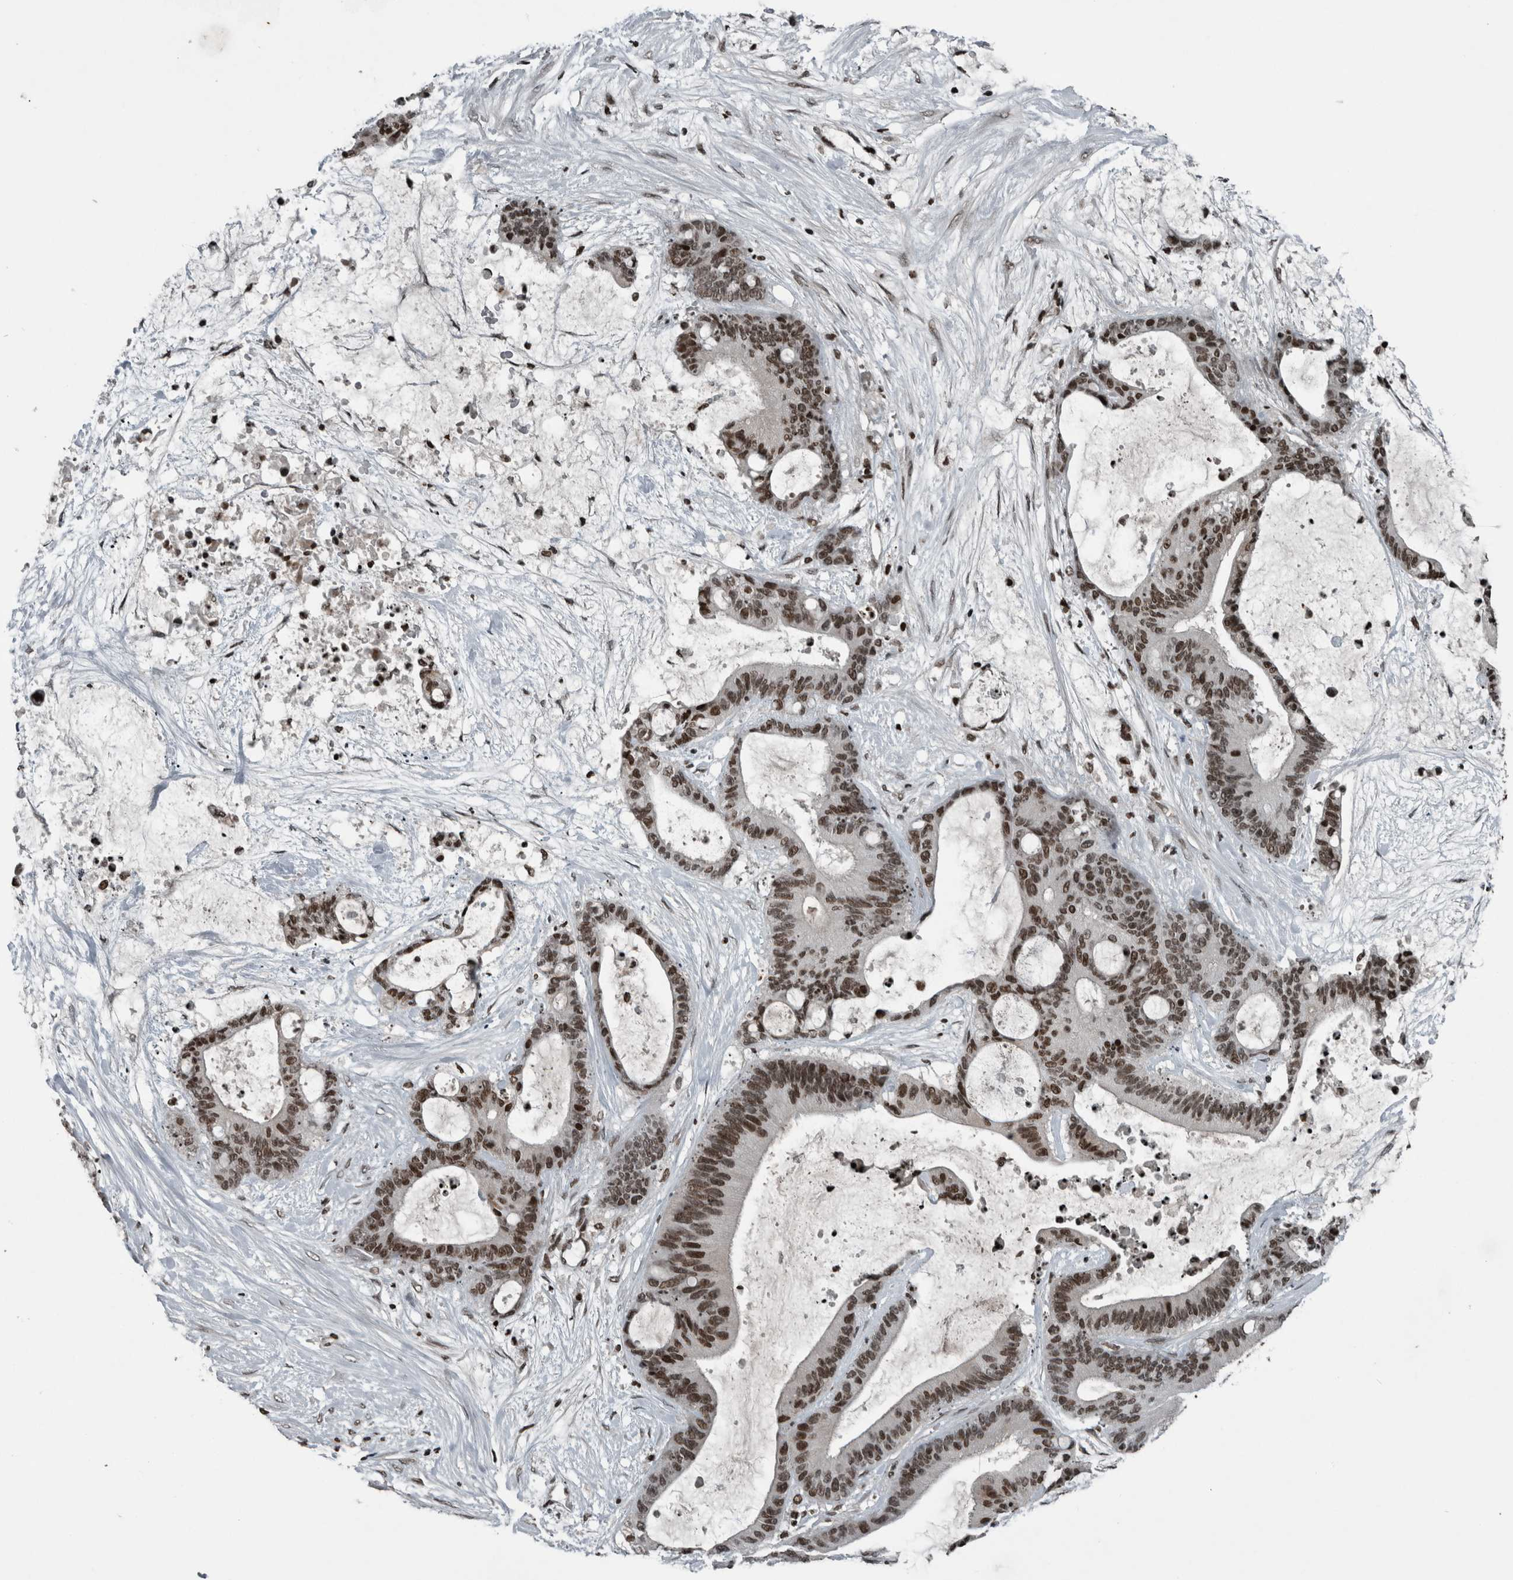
{"staining": {"intensity": "strong", "quantity": ">75%", "location": "nuclear"}, "tissue": "liver cancer", "cell_type": "Tumor cells", "image_type": "cancer", "snomed": [{"axis": "morphology", "description": "Cholangiocarcinoma"}, {"axis": "topography", "description": "Liver"}], "caption": "A photomicrograph of cholangiocarcinoma (liver) stained for a protein exhibits strong nuclear brown staining in tumor cells. (Stains: DAB in brown, nuclei in blue, Microscopy: brightfield microscopy at high magnification).", "gene": "UNC50", "patient": {"sex": "female", "age": 73}}